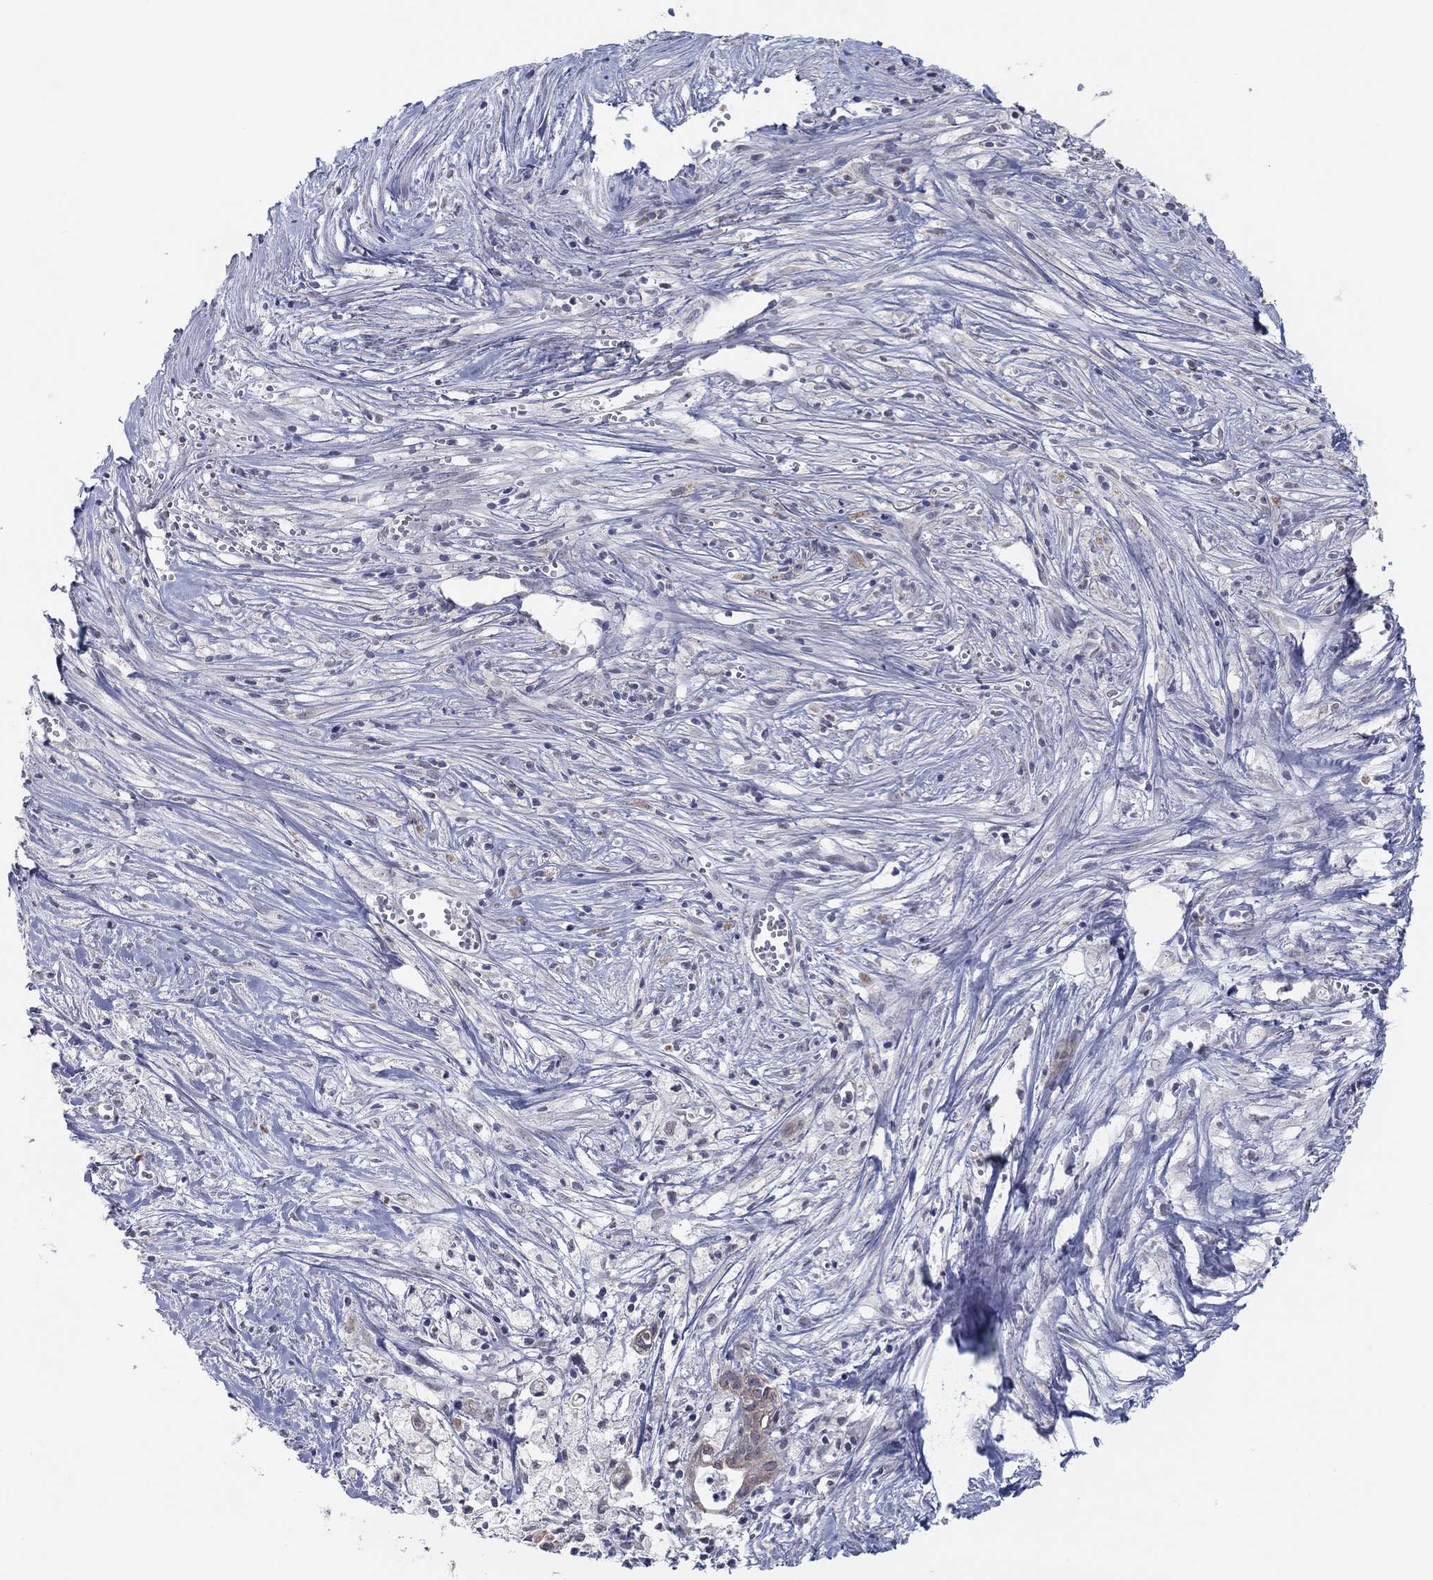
{"staining": {"intensity": "weak", "quantity": ">75%", "location": "cytoplasmic/membranous"}, "tissue": "pancreatic cancer", "cell_type": "Tumor cells", "image_type": "cancer", "snomed": [{"axis": "morphology", "description": "Adenocarcinoma, NOS"}, {"axis": "topography", "description": "Pancreas"}], "caption": "This is an image of immunohistochemistry (IHC) staining of adenocarcinoma (pancreatic), which shows weak staining in the cytoplasmic/membranous of tumor cells.", "gene": "SLC22A2", "patient": {"sex": "male", "age": 71}}